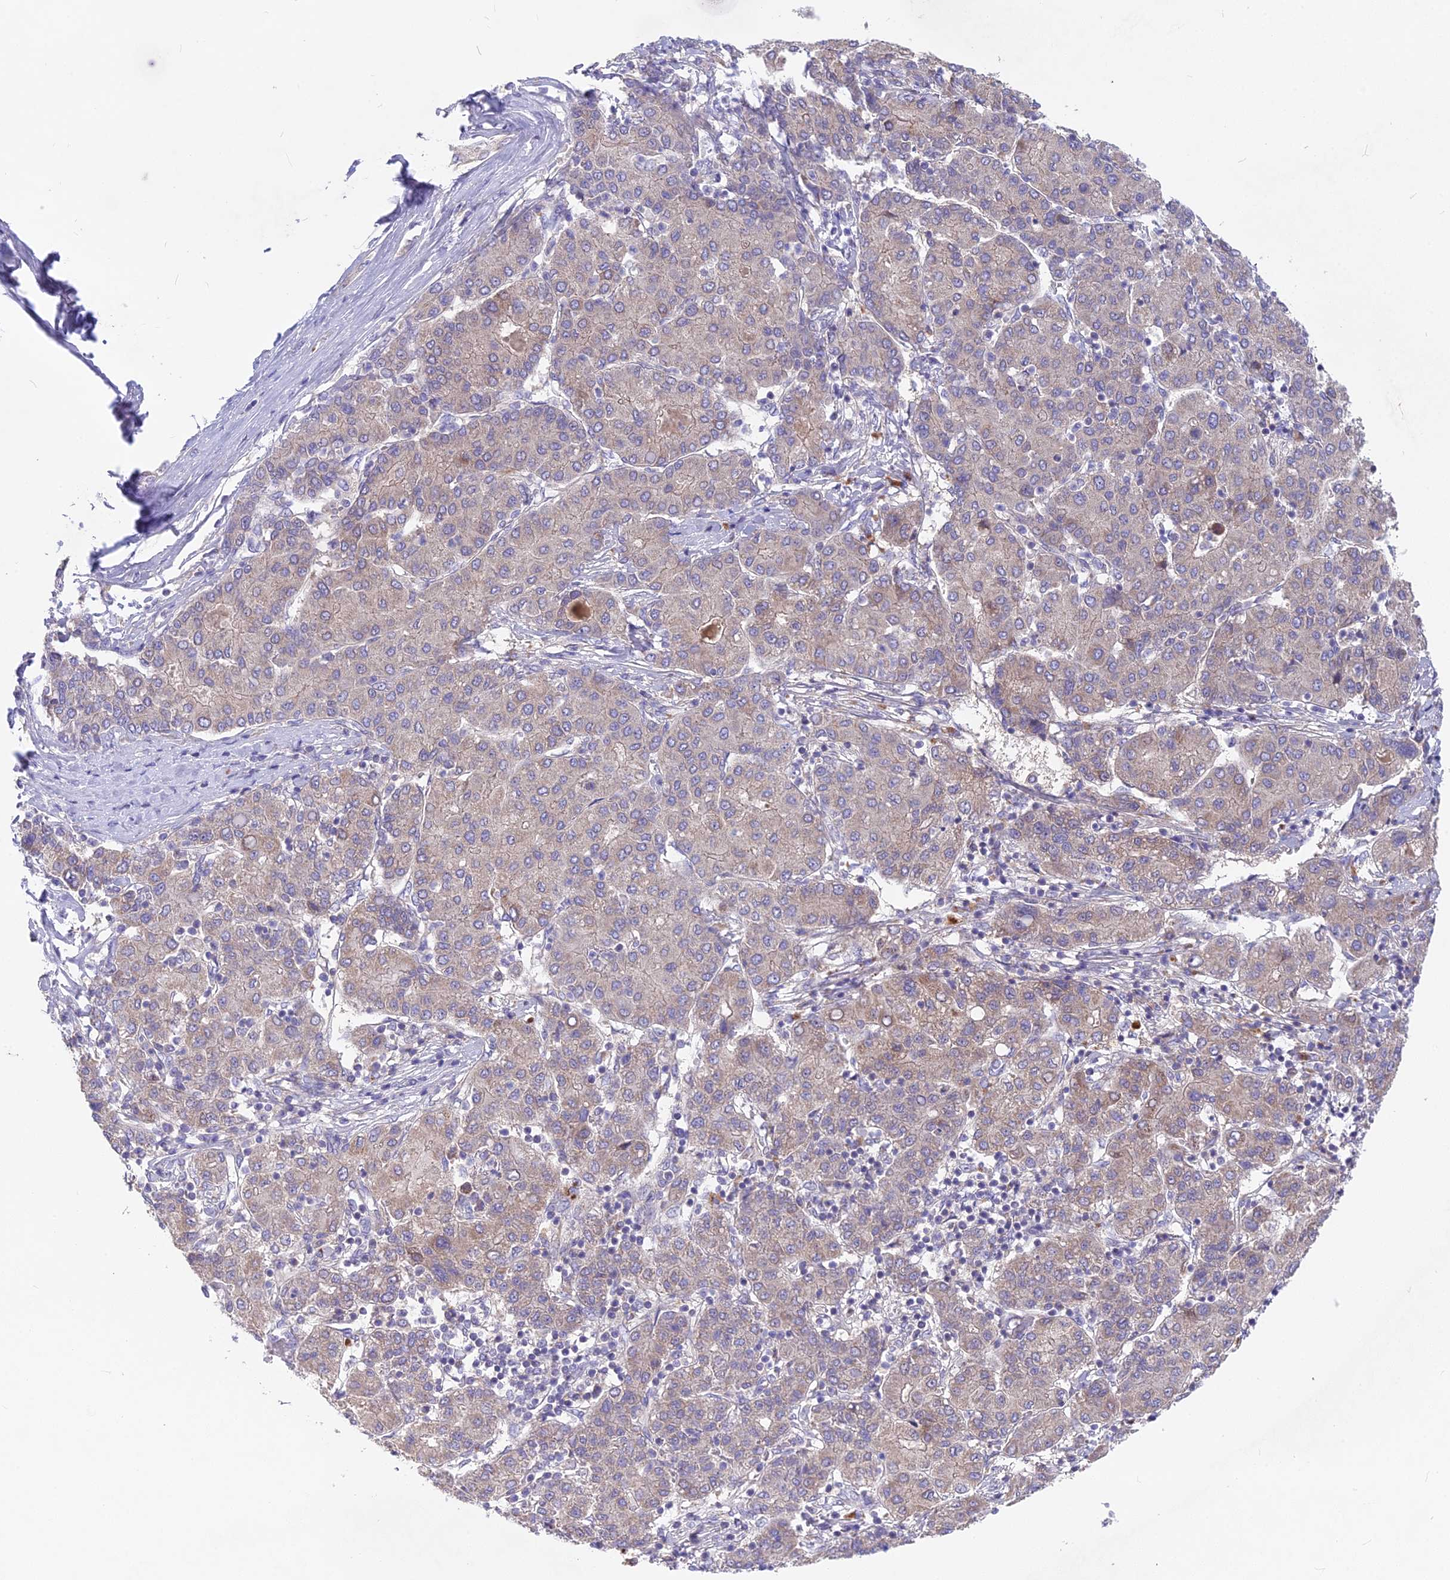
{"staining": {"intensity": "weak", "quantity": "25%-75%", "location": "cytoplasmic/membranous"}, "tissue": "liver cancer", "cell_type": "Tumor cells", "image_type": "cancer", "snomed": [{"axis": "morphology", "description": "Carcinoma, Hepatocellular, NOS"}, {"axis": "topography", "description": "Liver"}], "caption": "Hepatocellular carcinoma (liver) tissue demonstrates weak cytoplasmic/membranous staining in about 25%-75% of tumor cells (DAB (3,3'-diaminobenzidine) = brown stain, brightfield microscopy at high magnification).", "gene": "PZP", "patient": {"sex": "male", "age": 65}}